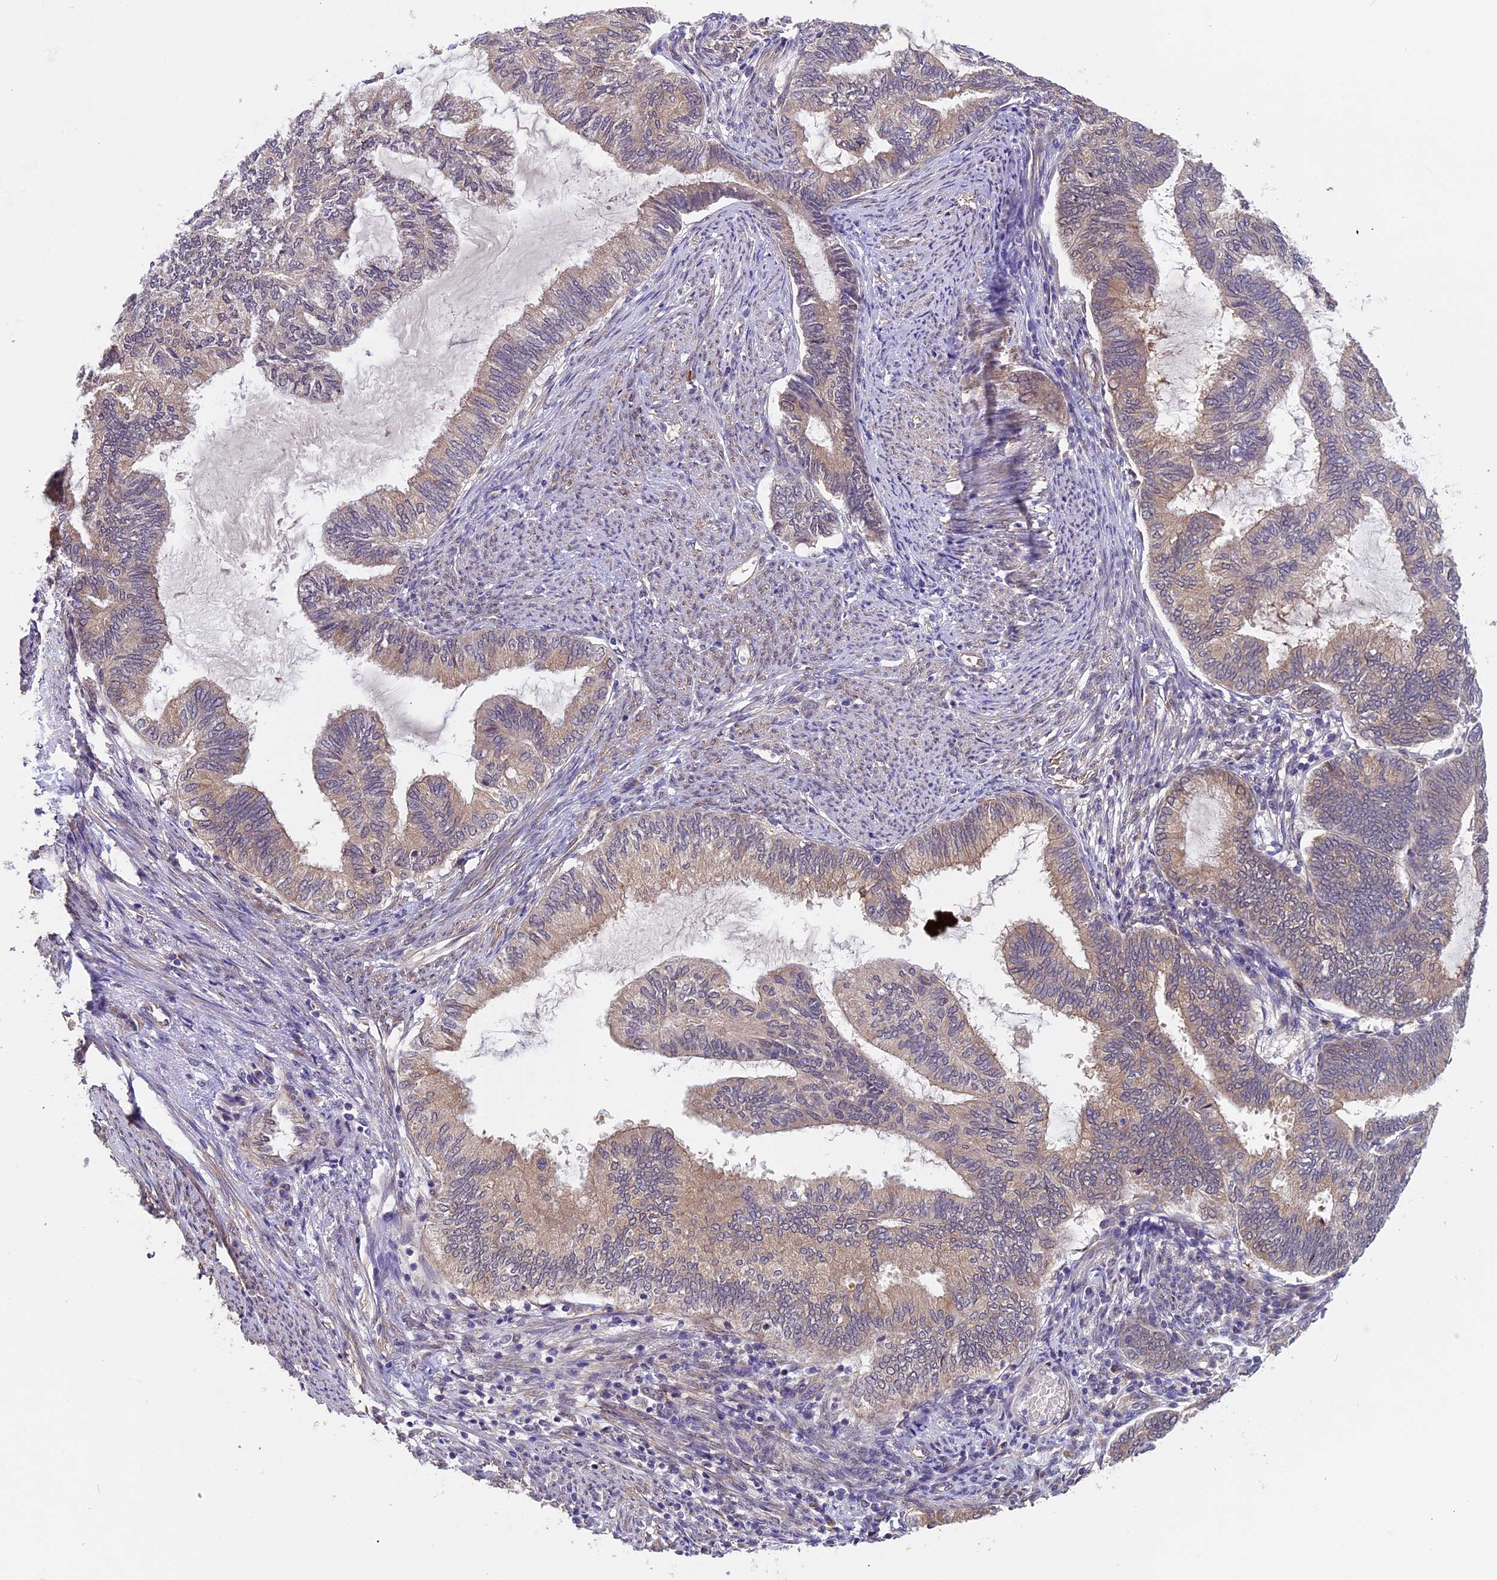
{"staining": {"intensity": "weak", "quantity": "25%-75%", "location": "cytoplasmic/membranous"}, "tissue": "endometrial cancer", "cell_type": "Tumor cells", "image_type": "cancer", "snomed": [{"axis": "morphology", "description": "Adenocarcinoma, NOS"}, {"axis": "topography", "description": "Endometrium"}], "caption": "A micrograph of human endometrial adenocarcinoma stained for a protein displays weak cytoplasmic/membranous brown staining in tumor cells. (DAB = brown stain, brightfield microscopy at high magnification).", "gene": "CCDC9B", "patient": {"sex": "female", "age": 86}}